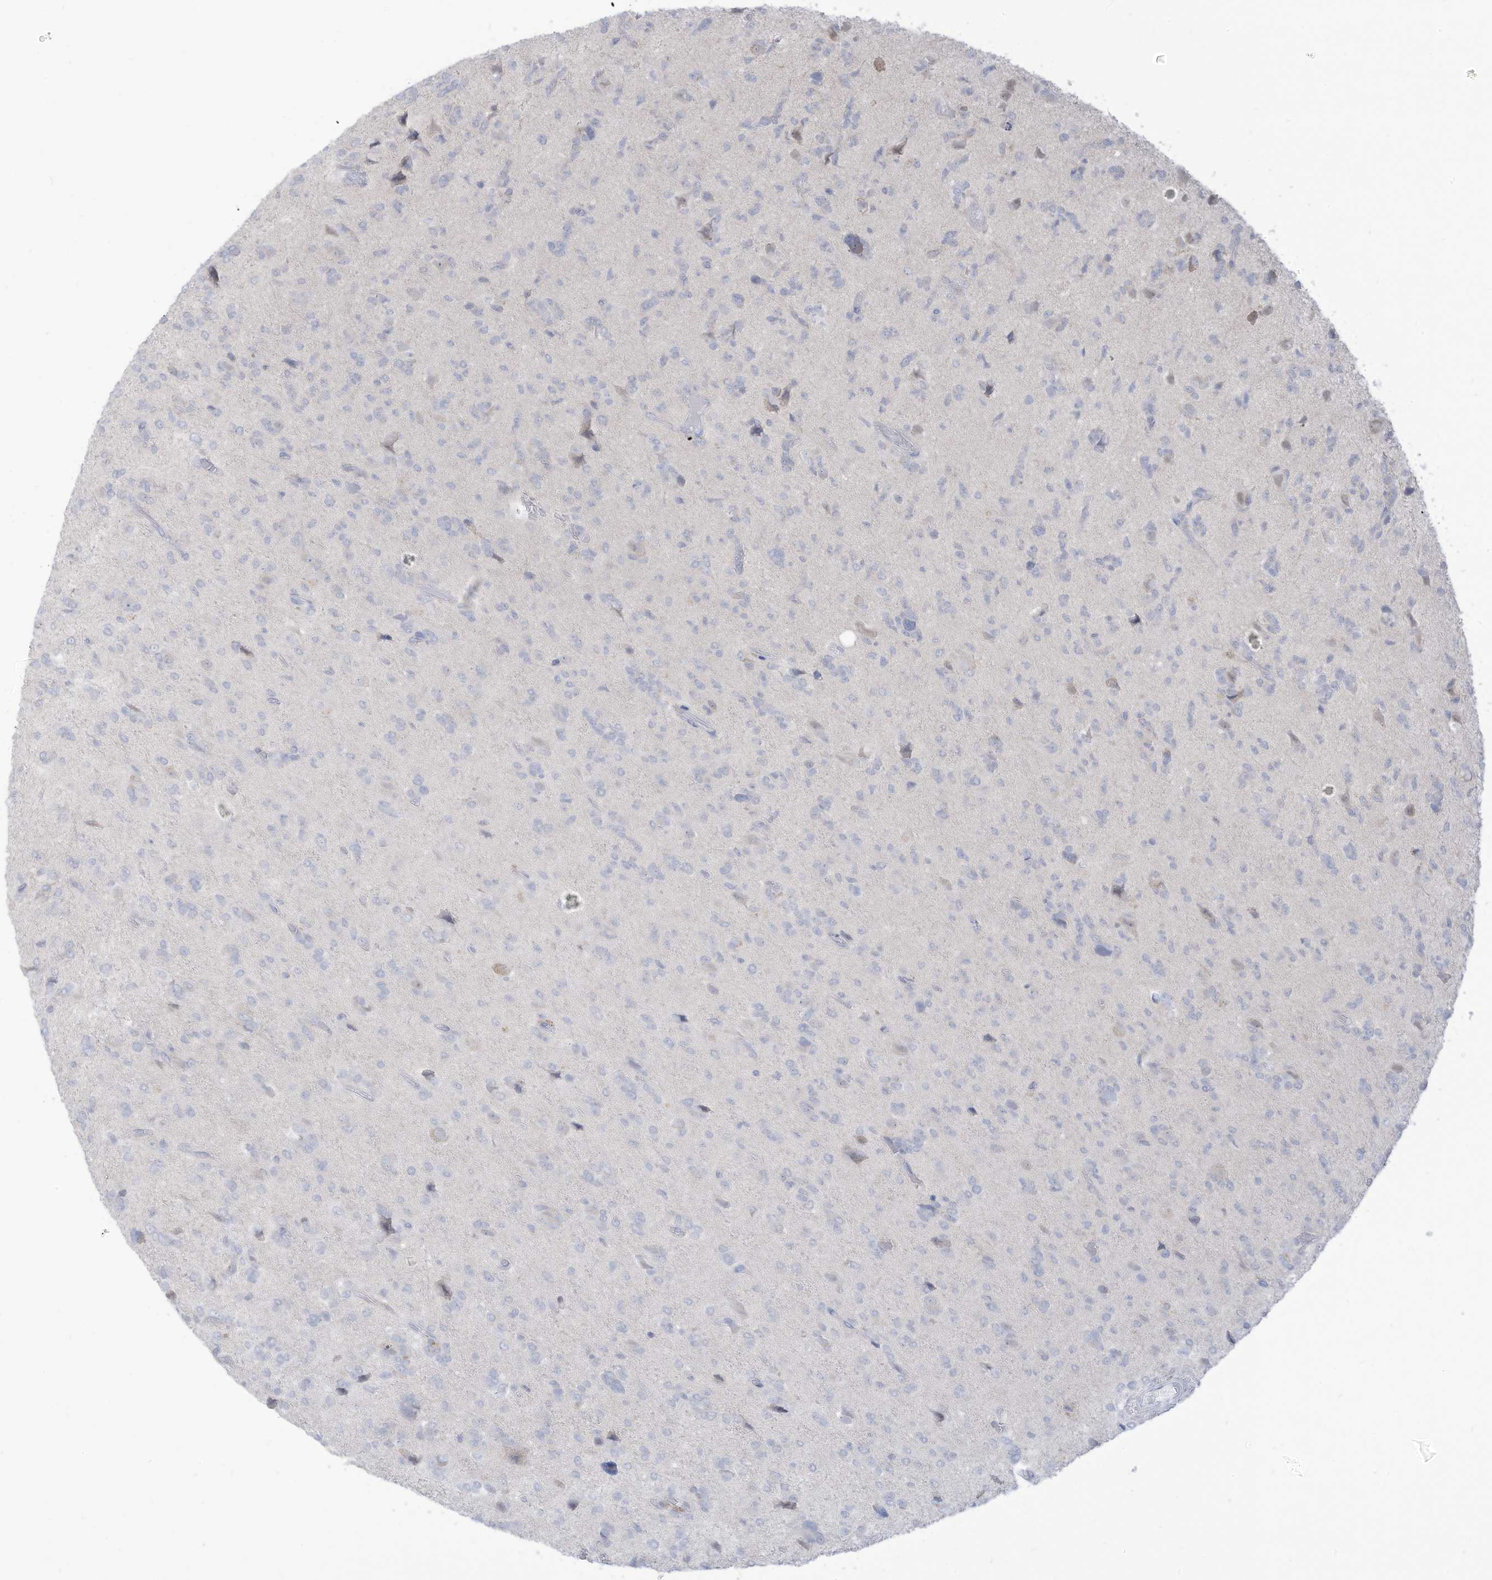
{"staining": {"intensity": "negative", "quantity": "none", "location": "none"}, "tissue": "glioma", "cell_type": "Tumor cells", "image_type": "cancer", "snomed": [{"axis": "morphology", "description": "Glioma, malignant, High grade"}, {"axis": "topography", "description": "Brain"}], "caption": "The photomicrograph demonstrates no significant positivity in tumor cells of malignant glioma (high-grade).", "gene": "OGT", "patient": {"sex": "female", "age": 59}}